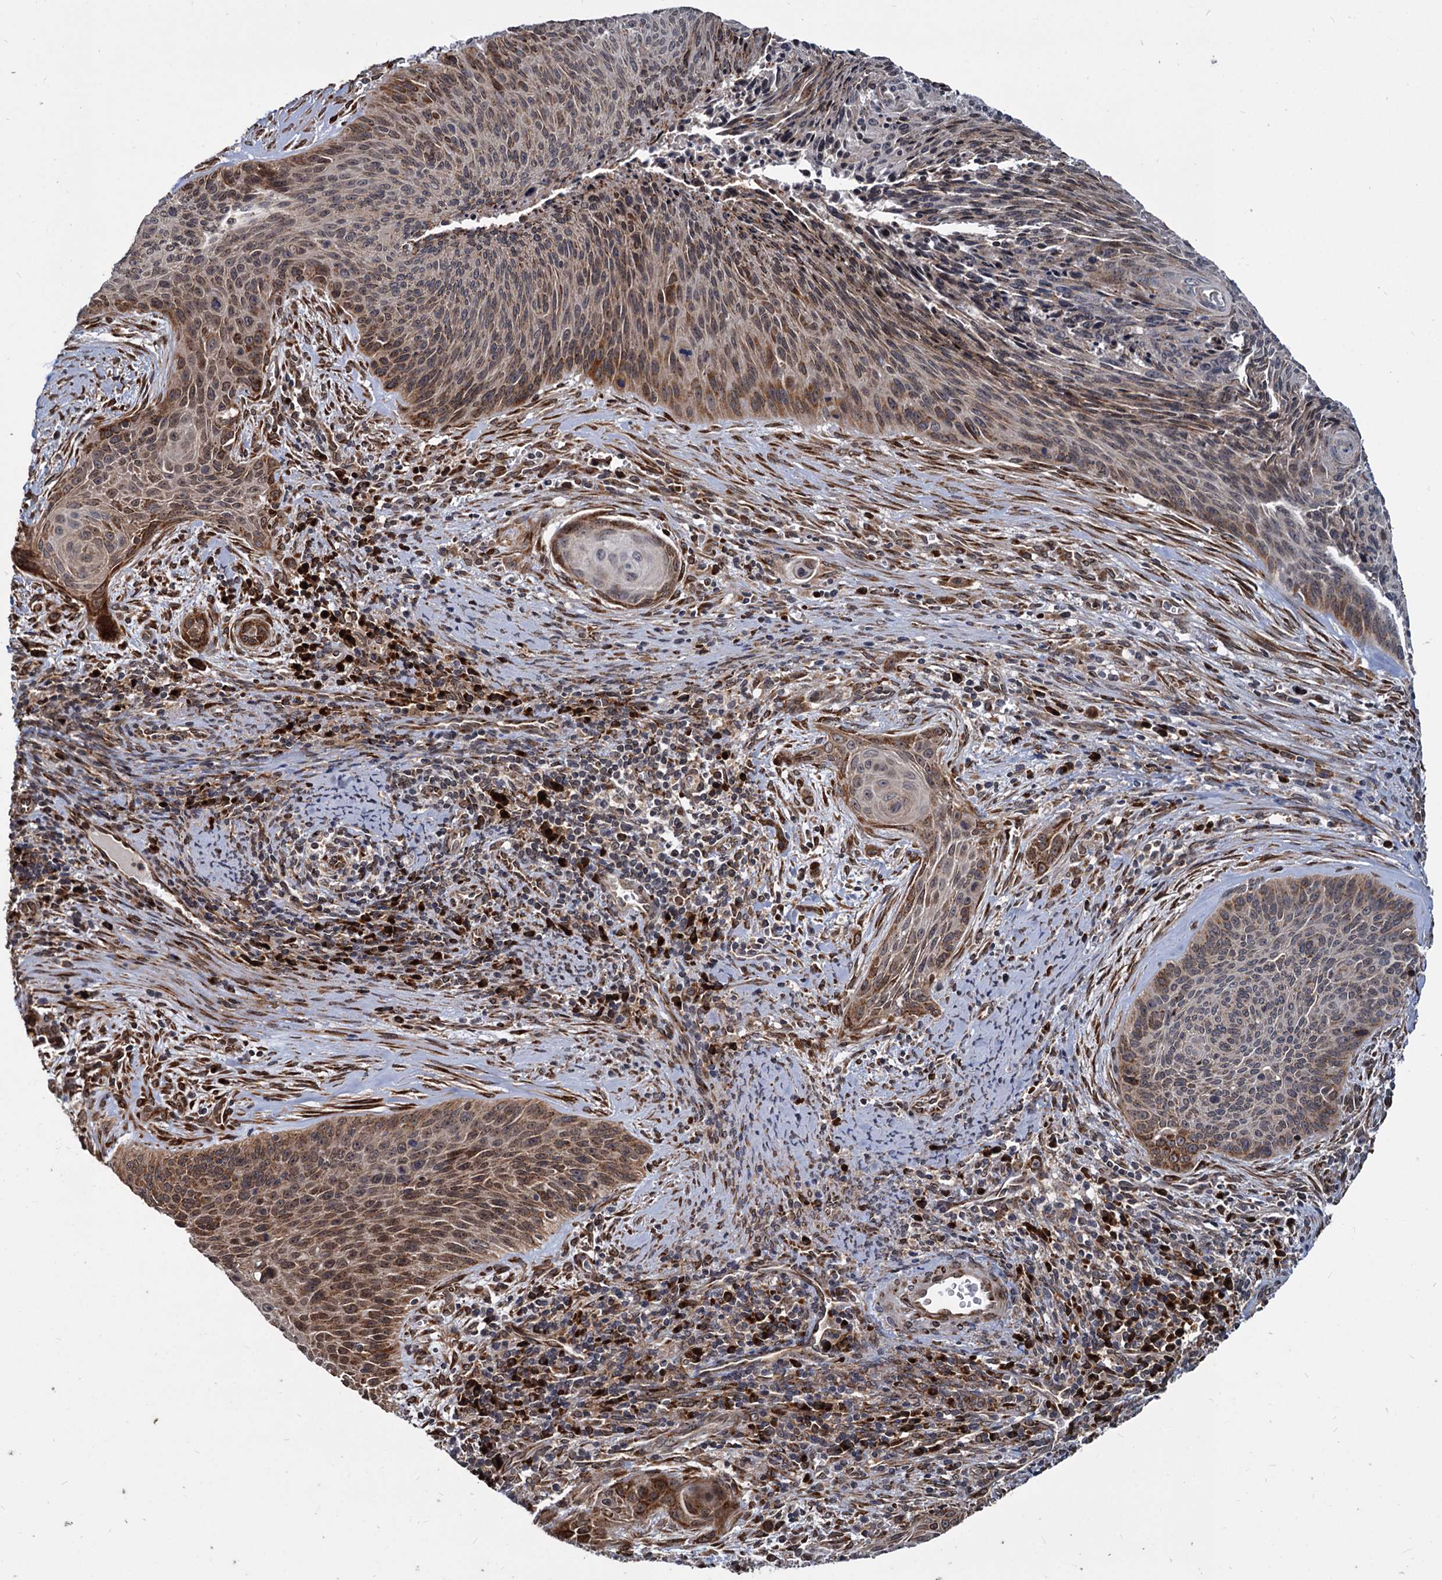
{"staining": {"intensity": "moderate", "quantity": ">75%", "location": "cytoplasmic/membranous"}, "tissue": "cervical cancer", "cell_type": "Tumor cells", "image_type": "cancer", "snomed": [{"axis": "morphology", "description": "Squamous cell carcinoma, NOS"}, {"axis": "topography", "description": "Cervix"}], "caption": "Immunohistochemistry (IHC) photomicrograph of neoplastic tissue: cervical squamous cell carcinoma stained using IHC displays medium levels of moderate protein expression localized specifically in the cytoplasmic/membranous of tumor cells, appearing as a cytoplasmic/membranous brown color.", "gene": "SAAL1", "patient": {"sex": "female", "age": 55}}